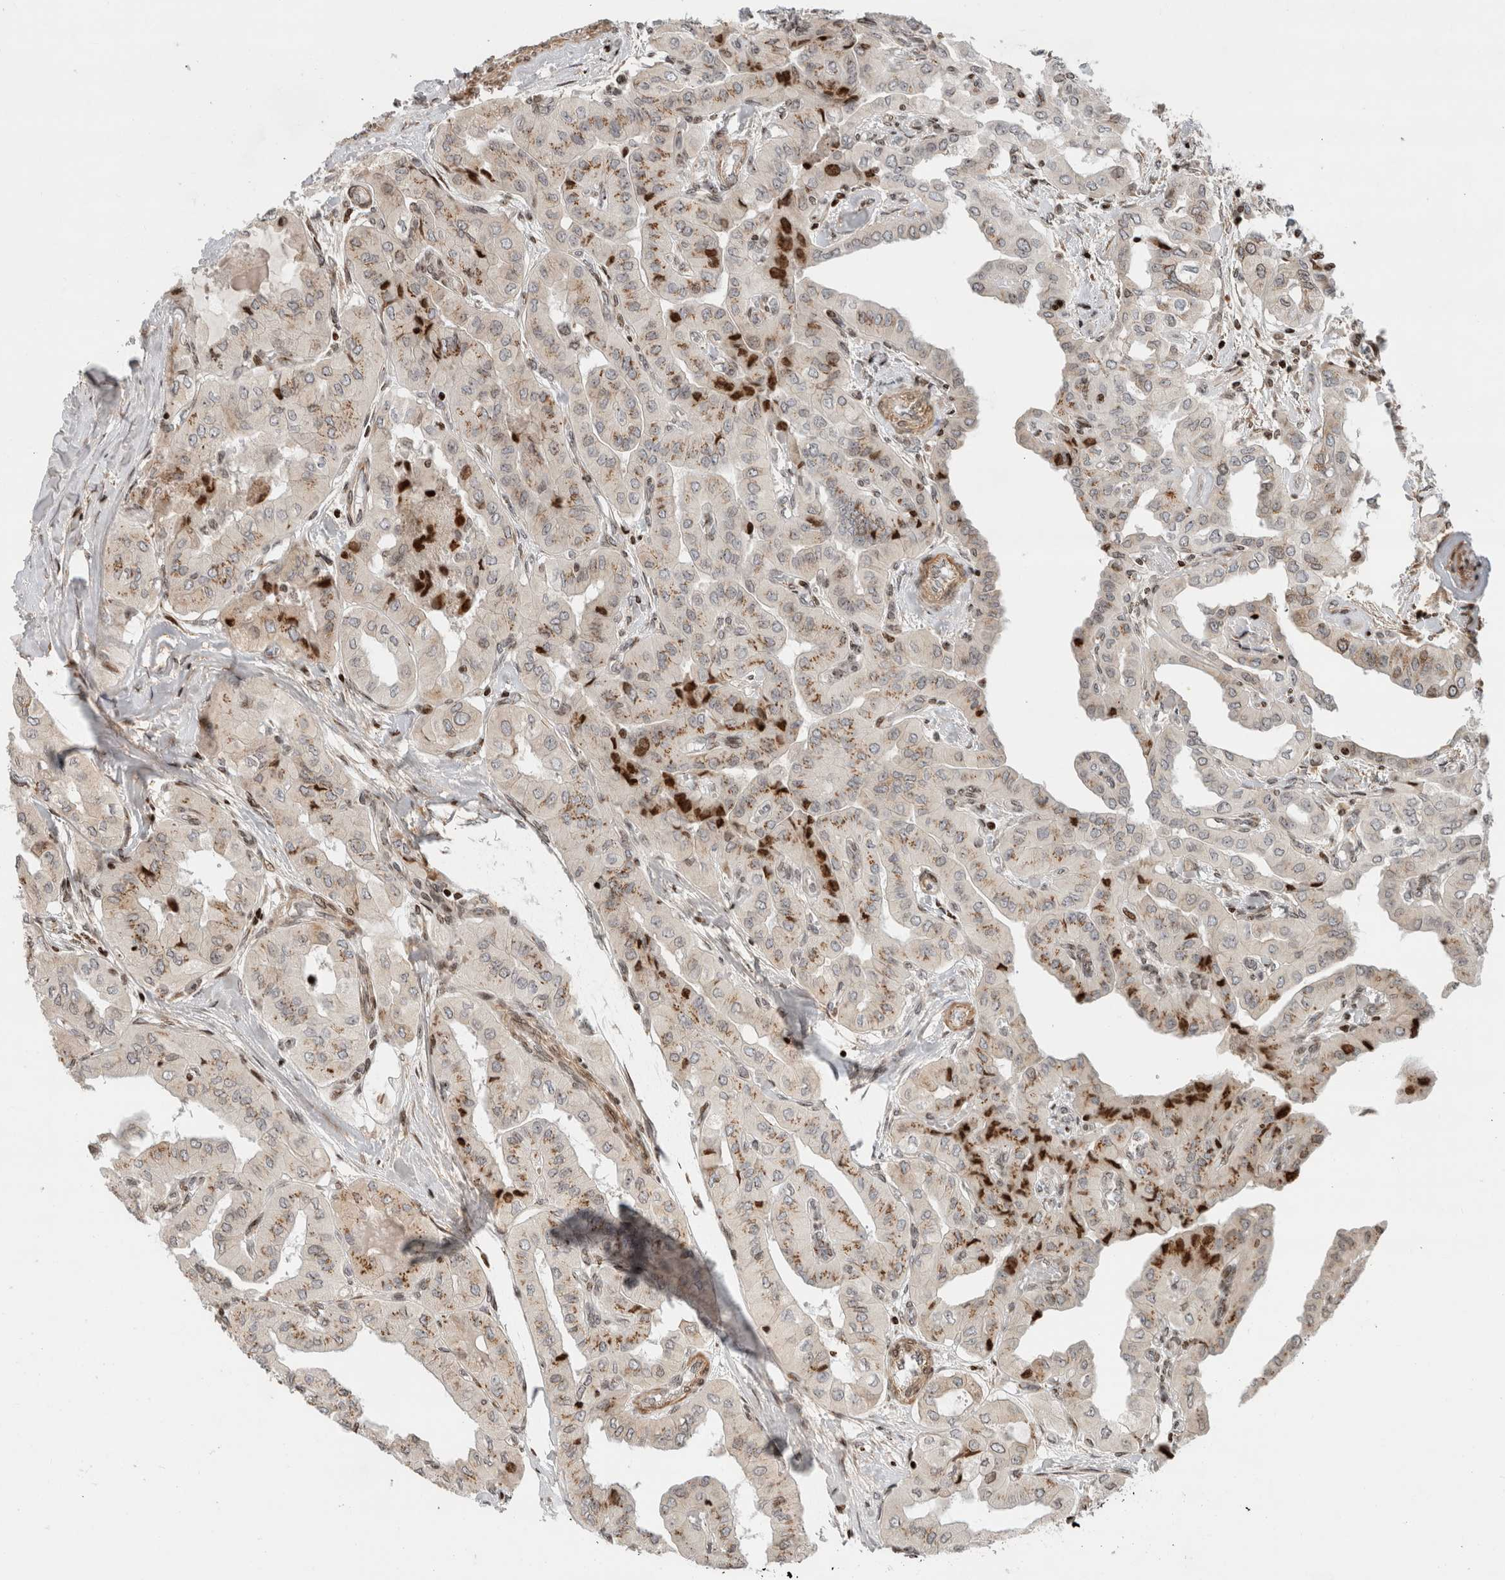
{"staining": {"intensity": "strong", "quantity": "<25%", "location": "cytoplasmic/membranous,nuclear"}, "tissue": "thyroid cancer", "cell_type": "Tumor cells", "image_type": "cancer", "snomed": [{"axis": "morphology", "description": "Papillary adenocarcinoma, NOS"}, {"axis": "topography", "description": "Thyroid gland"}], "caption": "Protein expression analysis of human thyroid papillary adenocarcinoma reveals strong cytoplasmic/membranous and nuclear expression in approximately <25% of tumor cells.", "gene": "GINS4", "patient": {"sex": "female", "age": 59}}